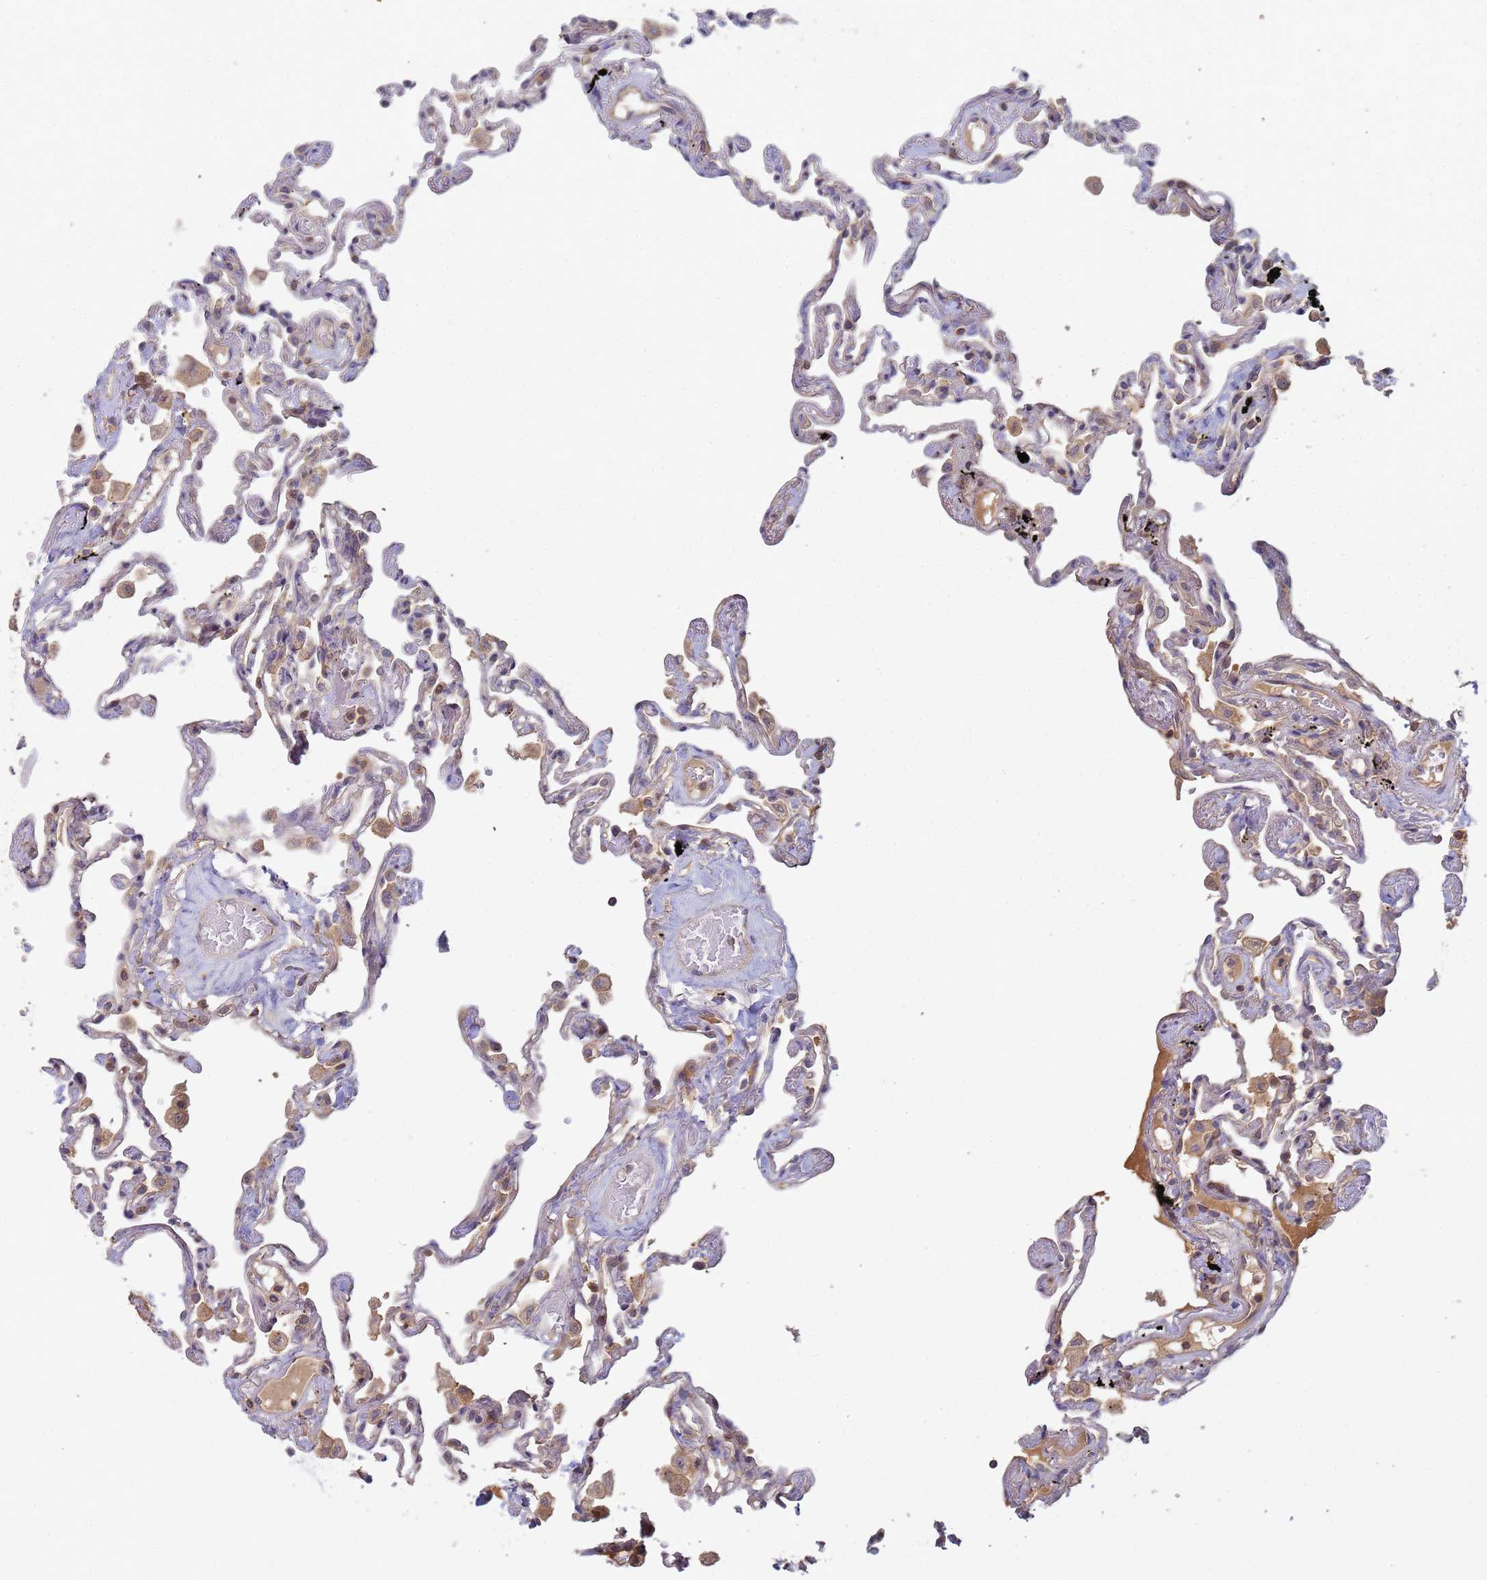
{"staining": {"intensity": "moderate", "quantity": "25%-75%", "location": "cytoplasmic/membranous"}, "tissue": "lung", "cell_type": "Alveolar cells", "image_type": "normal", "snomed": [{"axis": "morphology", "description": "Normal tissue, NOS"}, {"axis": "topography", "description": "Lung"}], "caption": "Protein staining by immunohistochemistry shows moderate cytoplasmic/membranous positivity in about 25%-75% of alveolar cells in benign lung. (DAB = brown stain, brightfield microscopy at high magnification).", "gene": "SHARPIN", "patient": {"sex": "female", "age": 67}}